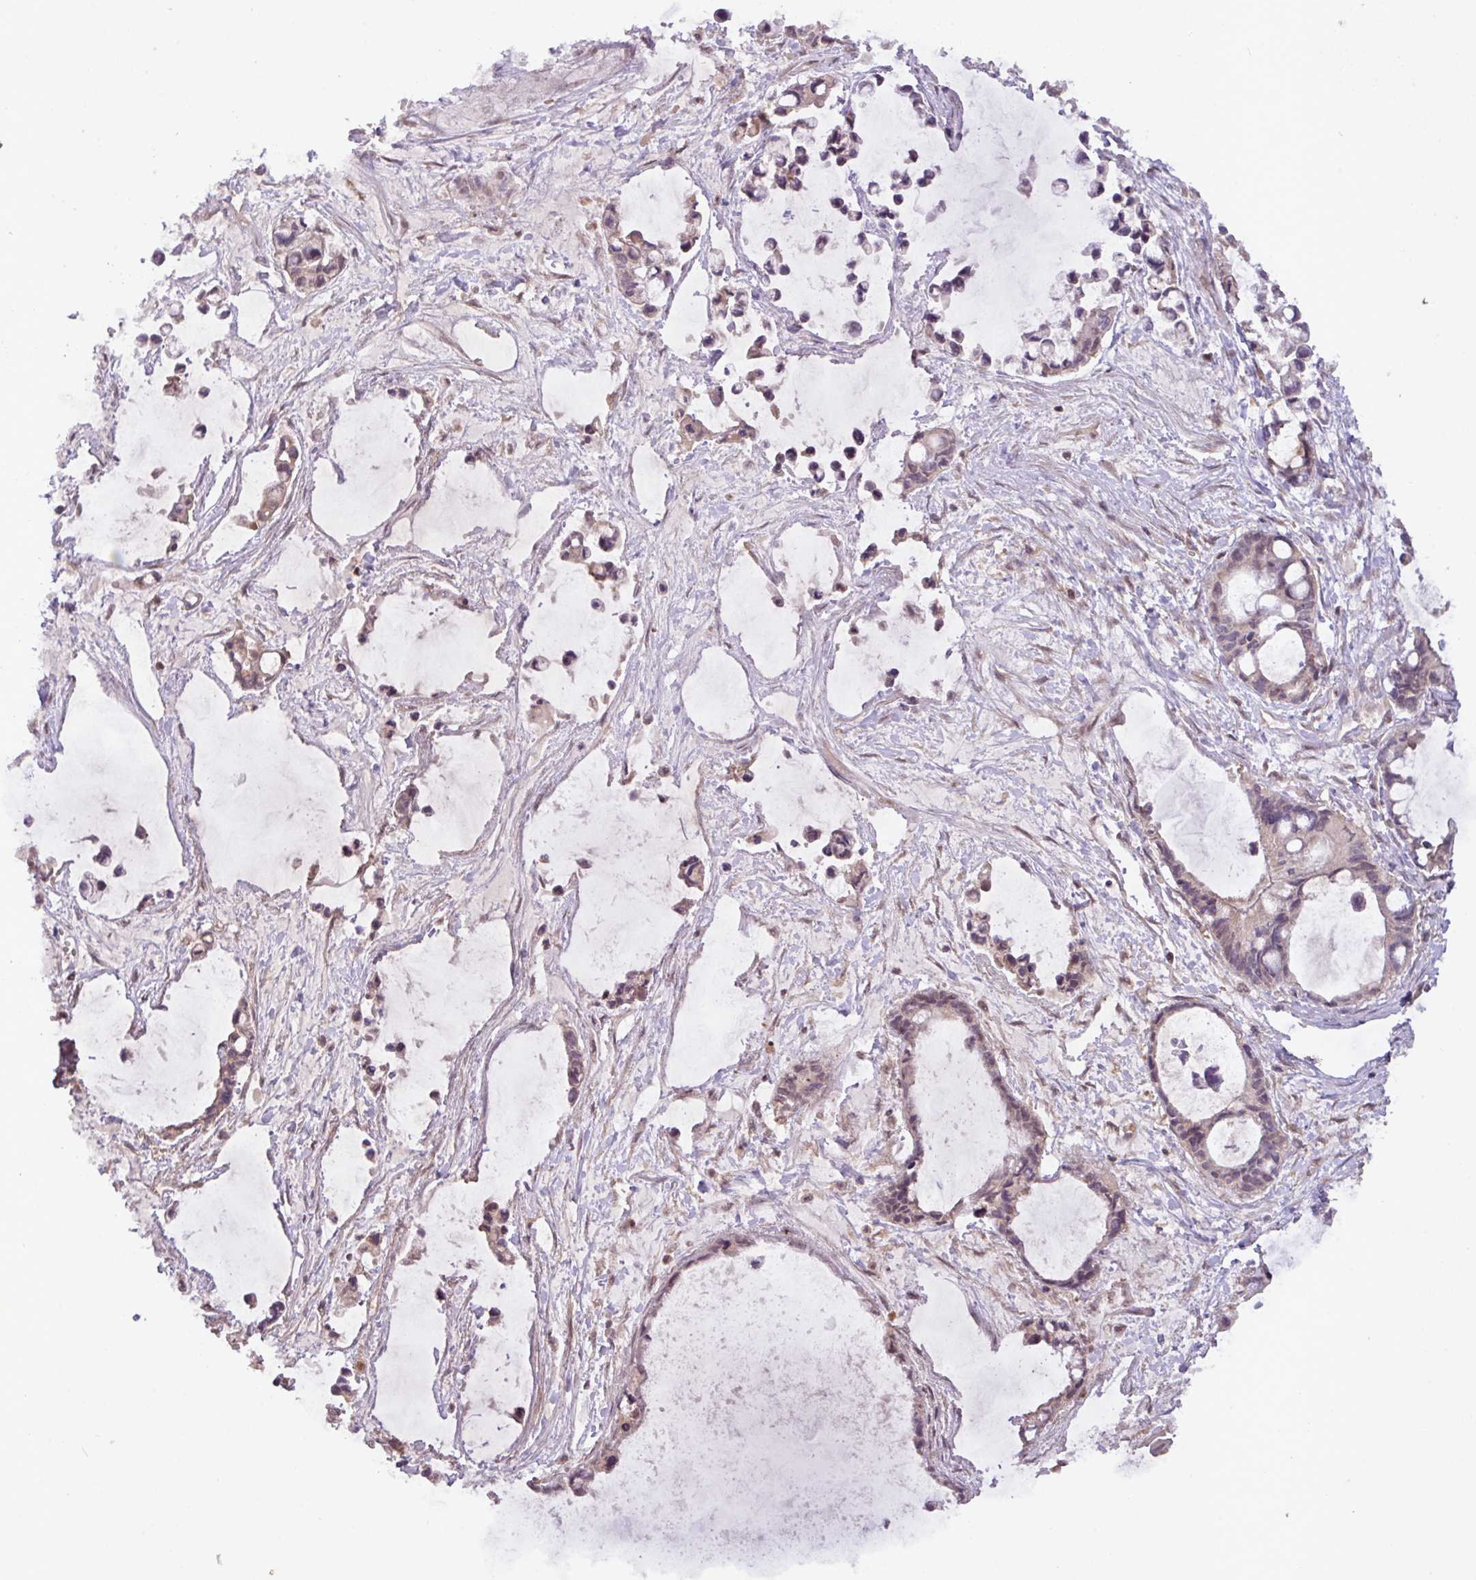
{"staining": {"intensity": "weak", "quantity": "<25%", "location": "nuclear"}, "tissue": "ovarian cancer", "cell_type": "Tumor cells", "image_type": "cancer", "snomed": [{"axis": "morphology", "description": "Cystadenocarcinoma, mucinous, NOS"}, {"axis": "topography", "description": "Ovary"}], "caption": "This is an IHC image of ovarian mucinous cystadenocarcinoma. There is no positivity in tumor cells.", "gene": "YPEL3", "patient": {"sex": "female", "age": 63}}